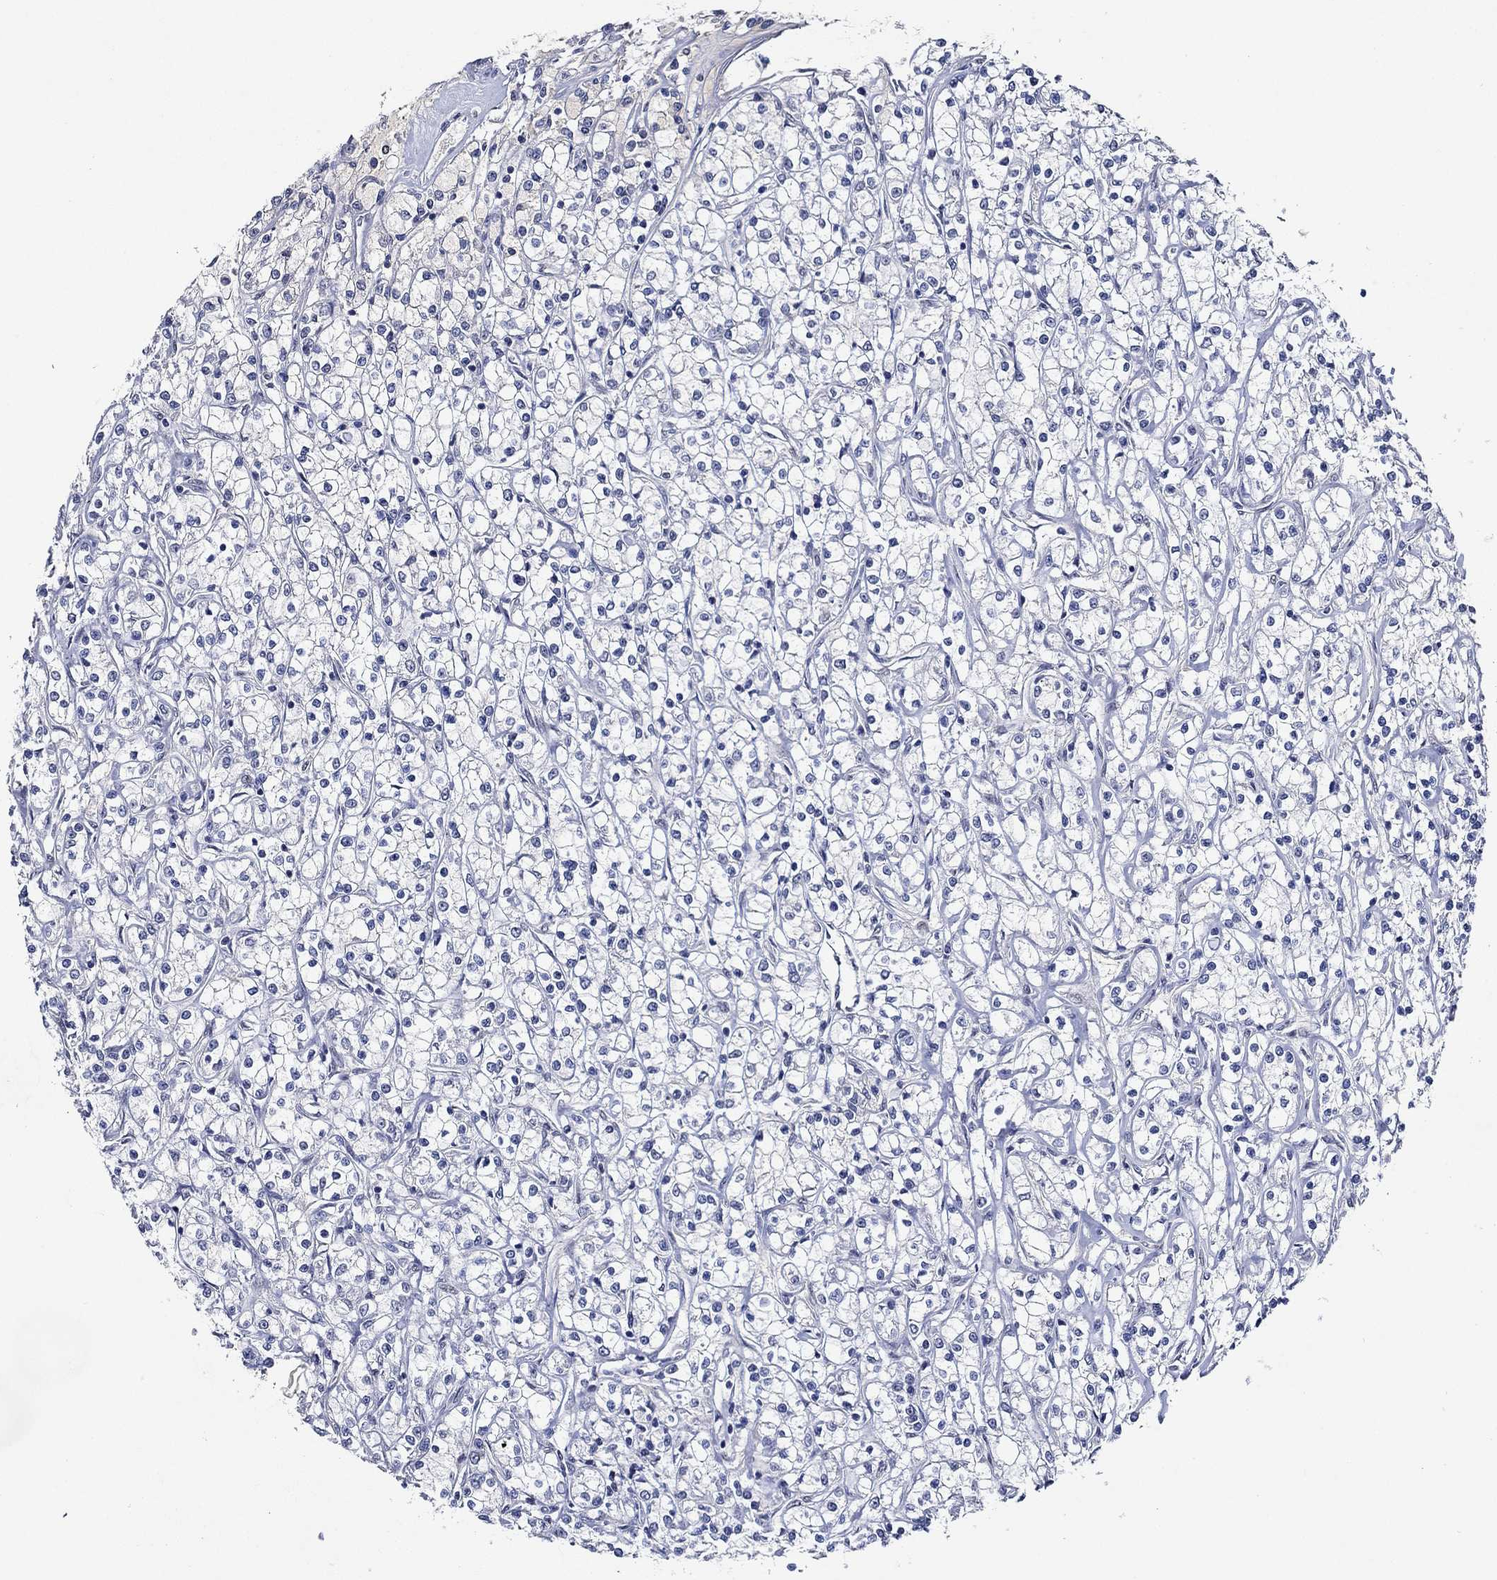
{"staining": {"intensity": "negative", "quantity": "none", "location": "none"}, "tissue": "renal cancer", "cell_type": "Tumor cells", "image_type": "cancer", "snomed": [{"axis": "morphology", "description": "Adenocarcinoma, NOS"}, {"axis": "topography", "description": "Kidney"}], "caption": "A high-resolution image shows immunohistochemistry (IHC) staining of renal cancer (adenocarcinoma), which demonstrates no significant staining in tumor cells. (DAB (3,3'-diaminobenzidine) immunohistochemistry (IHC) visualized using brightfield microscopy, high magnification).", "gene": "GATA2", "patient": {"sex": "female", "age": 59}}